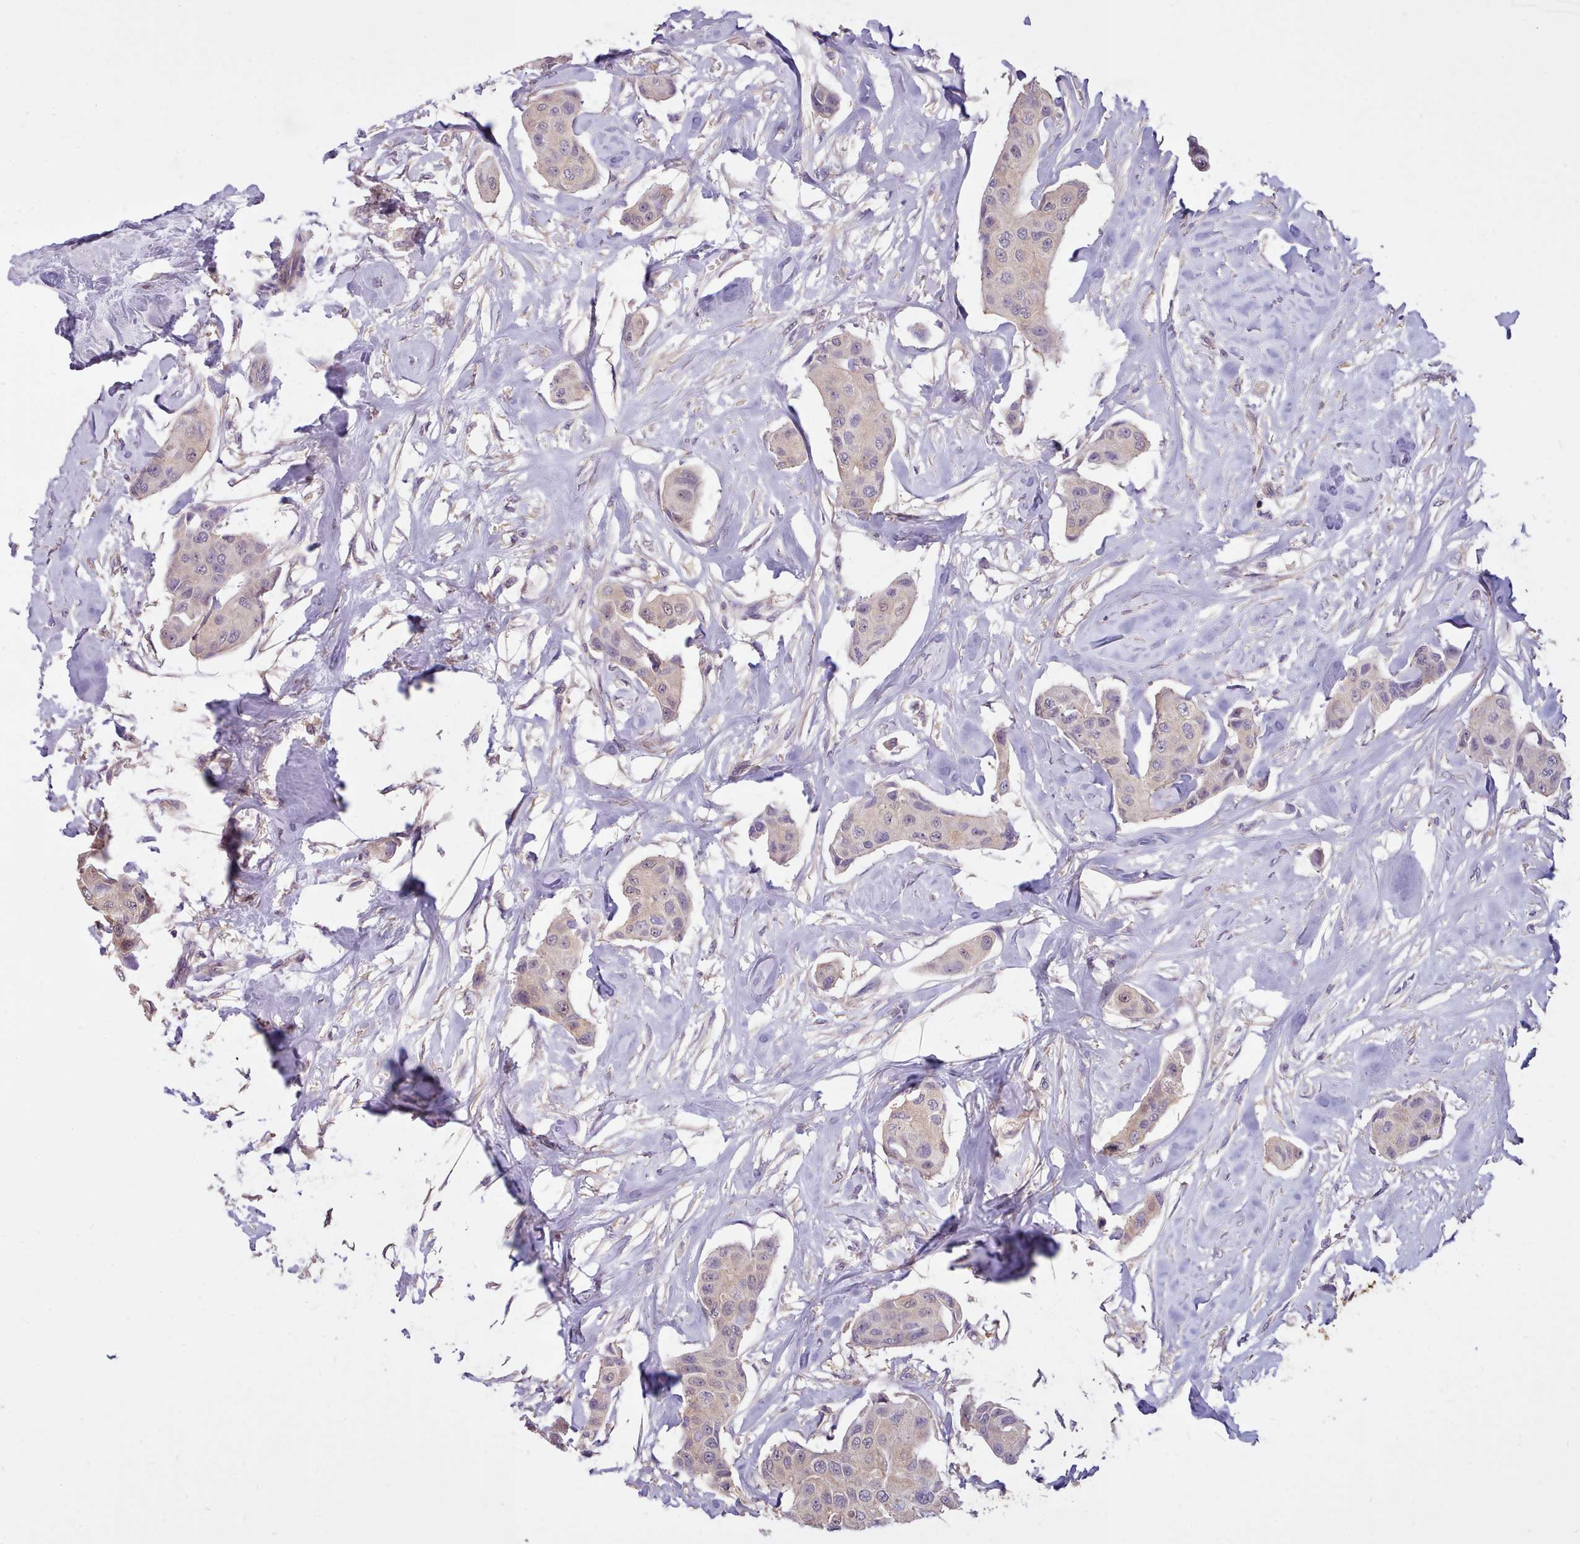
{"staining": {"intensity": "weak", "quantity": ">75%", "location": "cytoplasmic/membranous"}, "tissue": "breast cancer", "cell_type": "Tumor cells", "image_type": "cancer", "snomed": [{"axis": "morphology", "description": "Duct carcinoma"}, {"axis": "topography", "description": "Breast"}, {"axis": "topography", "description": "Lymph node"}], "caption": "Immunohistochemical staining of human breast cancer demonstrates low levels of weak cytoplasmic/membranous protein expression in about >75% of tumor cells.", "gene": "ZNF607", "patient": {"sex": "female", "age": 80}}